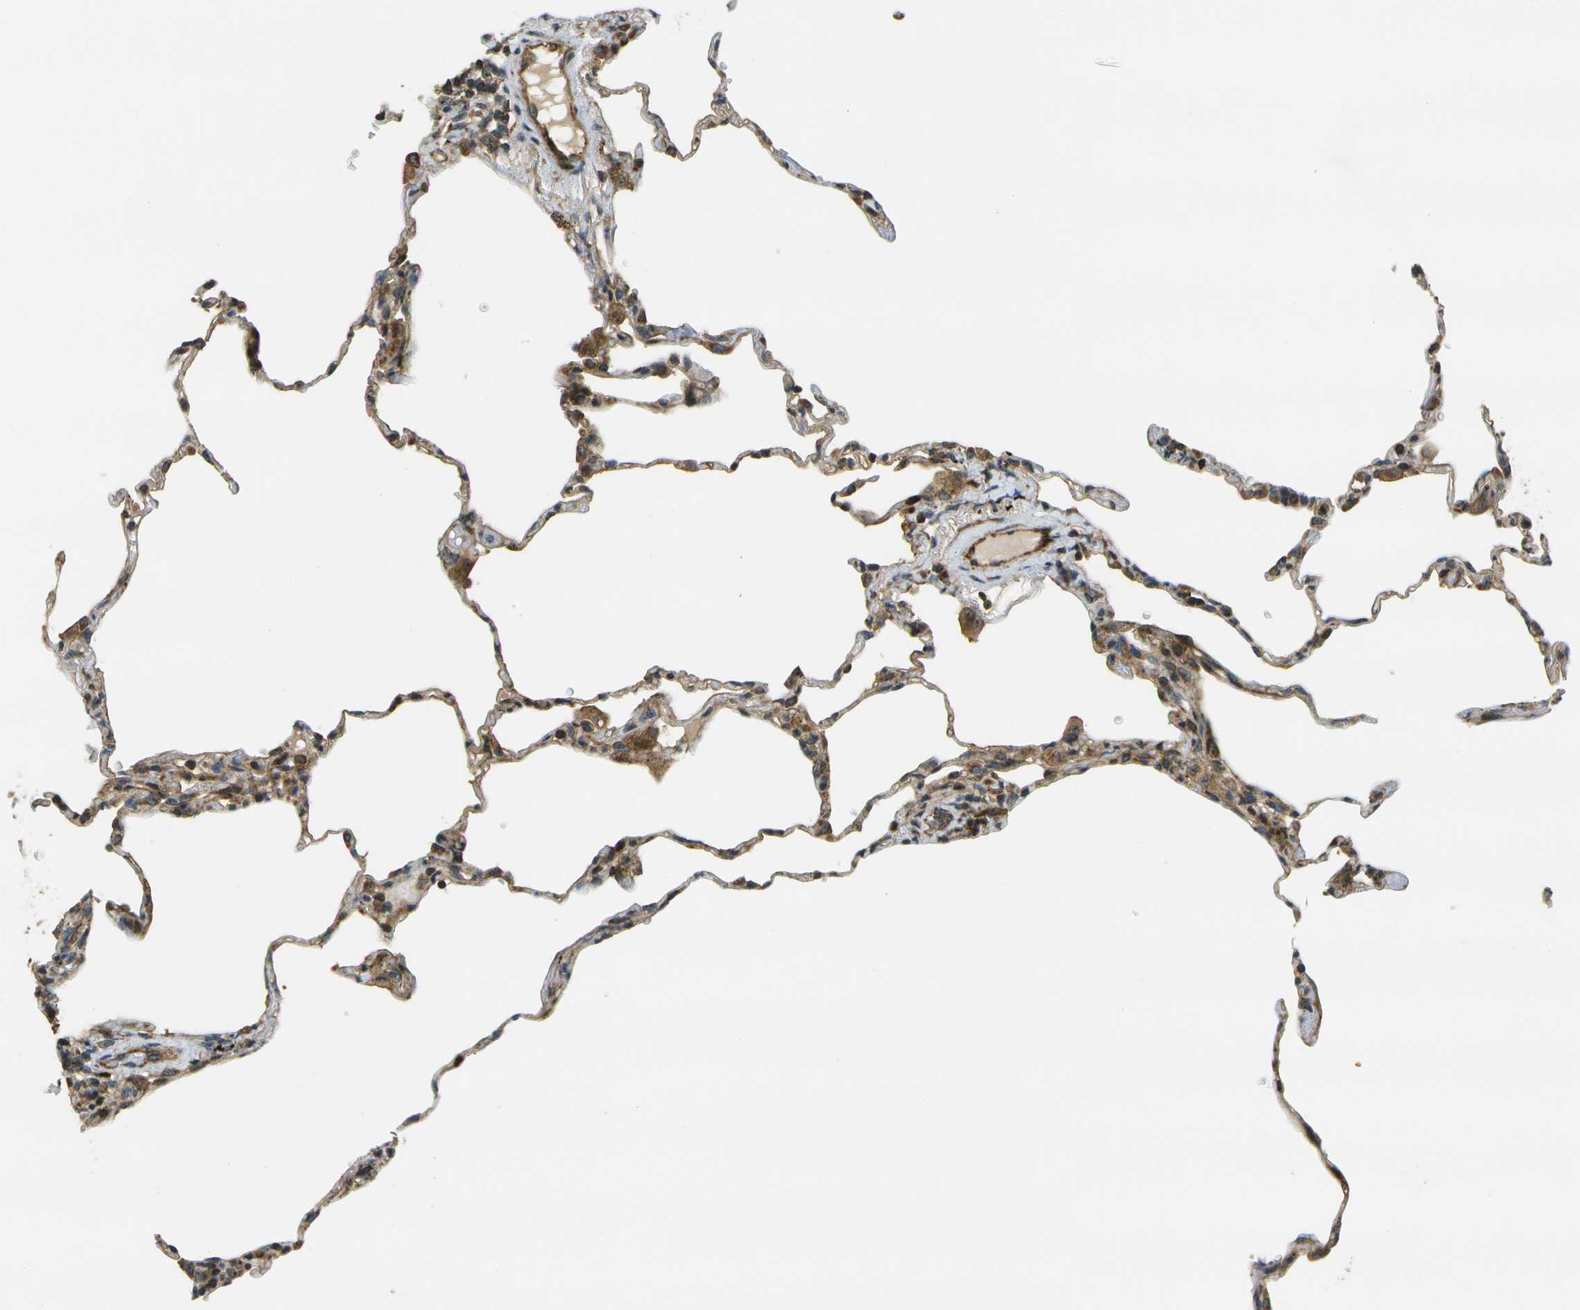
{"staining": {"intensity": "moderate", "quantity": ">75%", "location": "cytoplasmic/membranous"}, "tissue": "lung", "cell_type": "Alveolar cells", "image_type": "normal", "snomed": [{"axis": "morphology", "description": "Normal tissue, NOS"}, {"axis": "topography", "description": "Lung"}], "caption": "Immunohistochemistry (IHC) of benign lung reveals medium levels of moderate cytoplasmic/membranous expression in about >75% of alveolar cells. (DAB = brown stain, brightfield microscopy at high magnification).", "gene": "LRP12", "patient": {"sex": "male", "age": 59}}